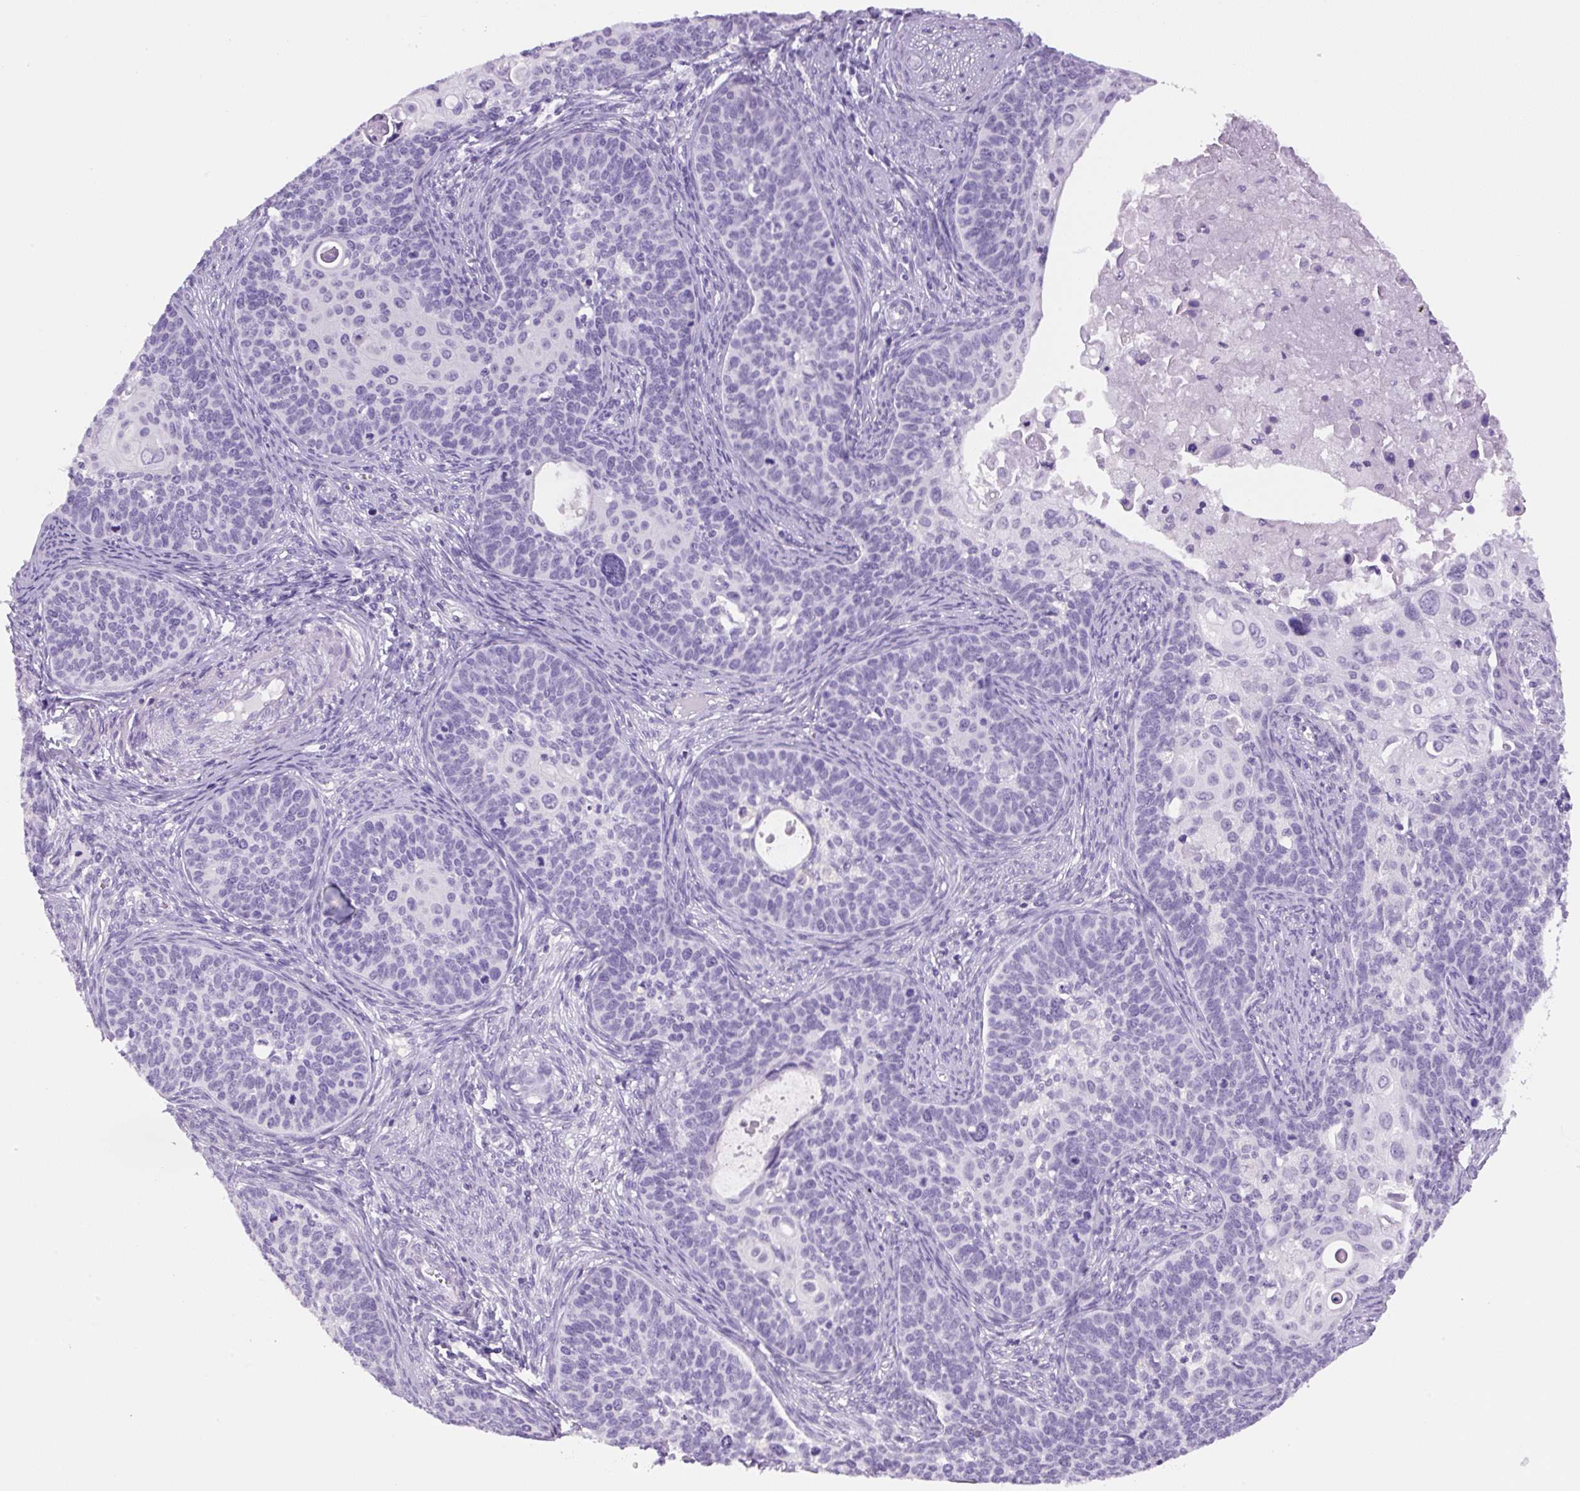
{"staining": {"intensity": "negative", "quantity": "none", "location": "none"}, "tissue": "cervical cancer", "cell_type": "Tumor cells", "image_type": "cancer", "snomed": [{"axis": "morphology", "description": "Squamous cell carcinoma, NOS"}, {"axis": "topography", "description": "Cervix"}], "caption": "The micrograph exhibits no staining of tumor cells in cervical cancer (squamous cell carcinoma). Nuclei are stained in blue.", "gene": "PRRT1", "patient": {"sex": "female", "age": 33}}